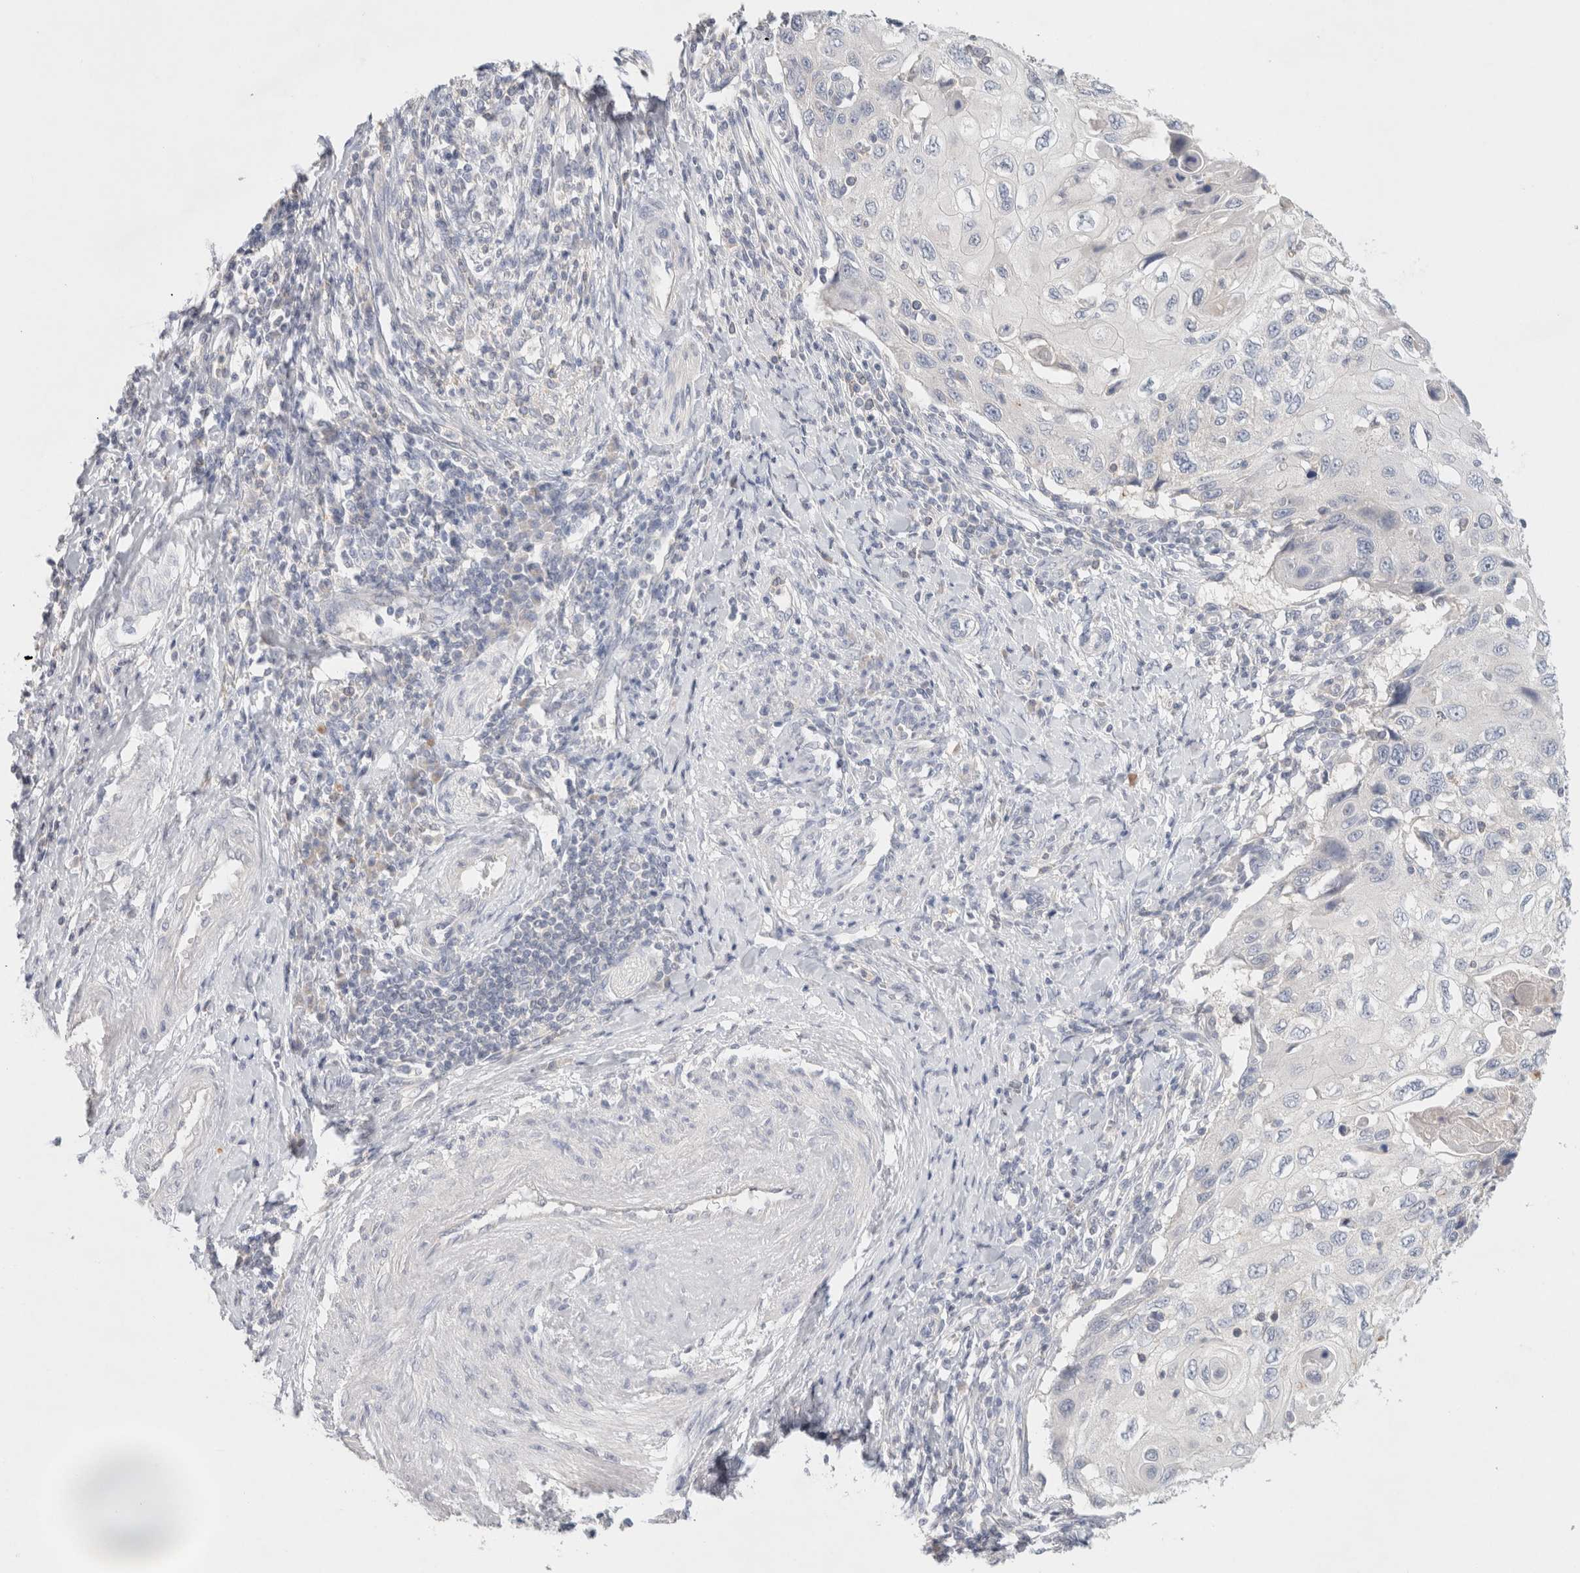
{"staining": {"intensity": "negative", "quantity": "none", "location": "none"}, "tissue": "cervical cancer", "cell_type": "Tumor cells", "image_type": "cancer", "snomed": [{"axis": "morphology", "description": "Squamous cell carcinoma, NOS"}, {"axis": "topography", "description": "Cervix"}], "caption": "This micrograph is of cervical cancer (squamous cell carcinoma) stained with immunohistochemistry (IHC) to label a protein in brown with the nuclei are counter-stained blue. There is no positivity in tumor cells. (Brightfield microscopy of DAB IHC at high magnification).", "gene": "MPP2", "patient": {"sex": "female", "age": 70}}